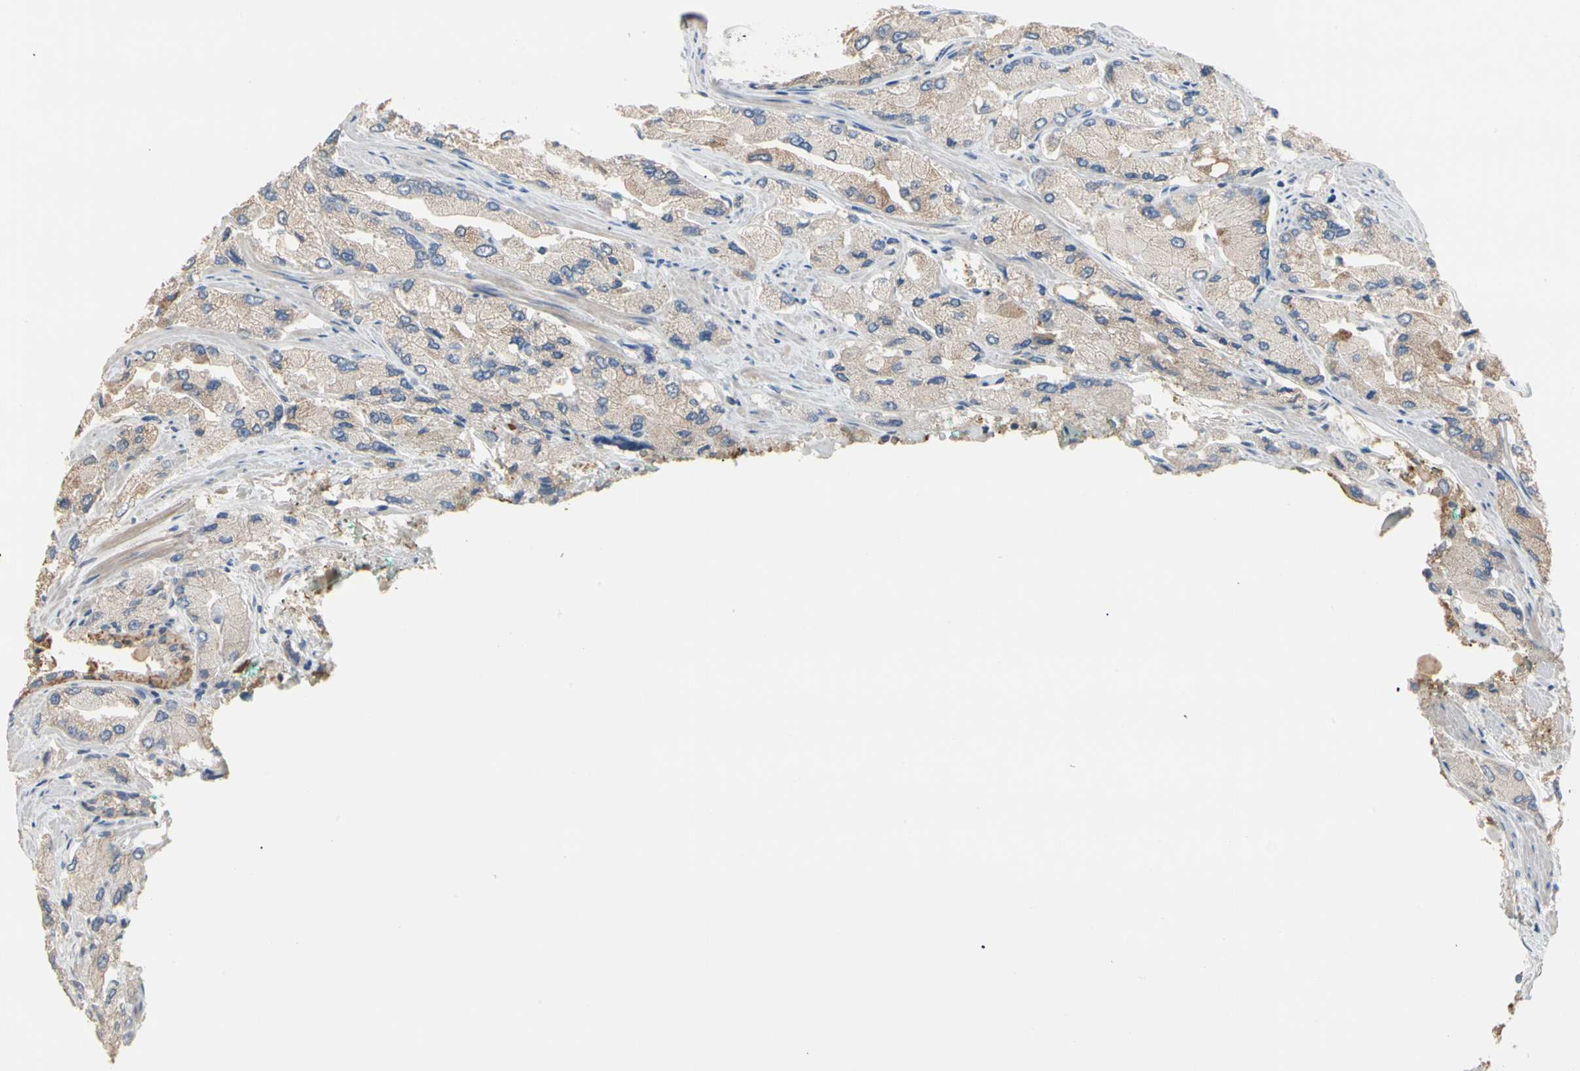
{"staining": {"intensity": "weak", "quantity": "25%-75%", "location": "cytoplasmic/membranous"}, "tissue": "prostate cancer", "cell_type": "Tumor cells", "image_type": "cancer", "snomed": [{"axis": "morphology", "description": "Adenocarcinoma, High grade"}, {"axis": "topography", "description": "Prostate"}], "caption": "IHC (DAB) staining of prostate cancer exhibits weak cytoplasmic/membranous protein staining in about 25%-75% of tumor cells. (DAB IHC with brightfield microscopy, high magnification).", "gene": "BBOX1", "patient": {"sex": "male", "age": 58}}